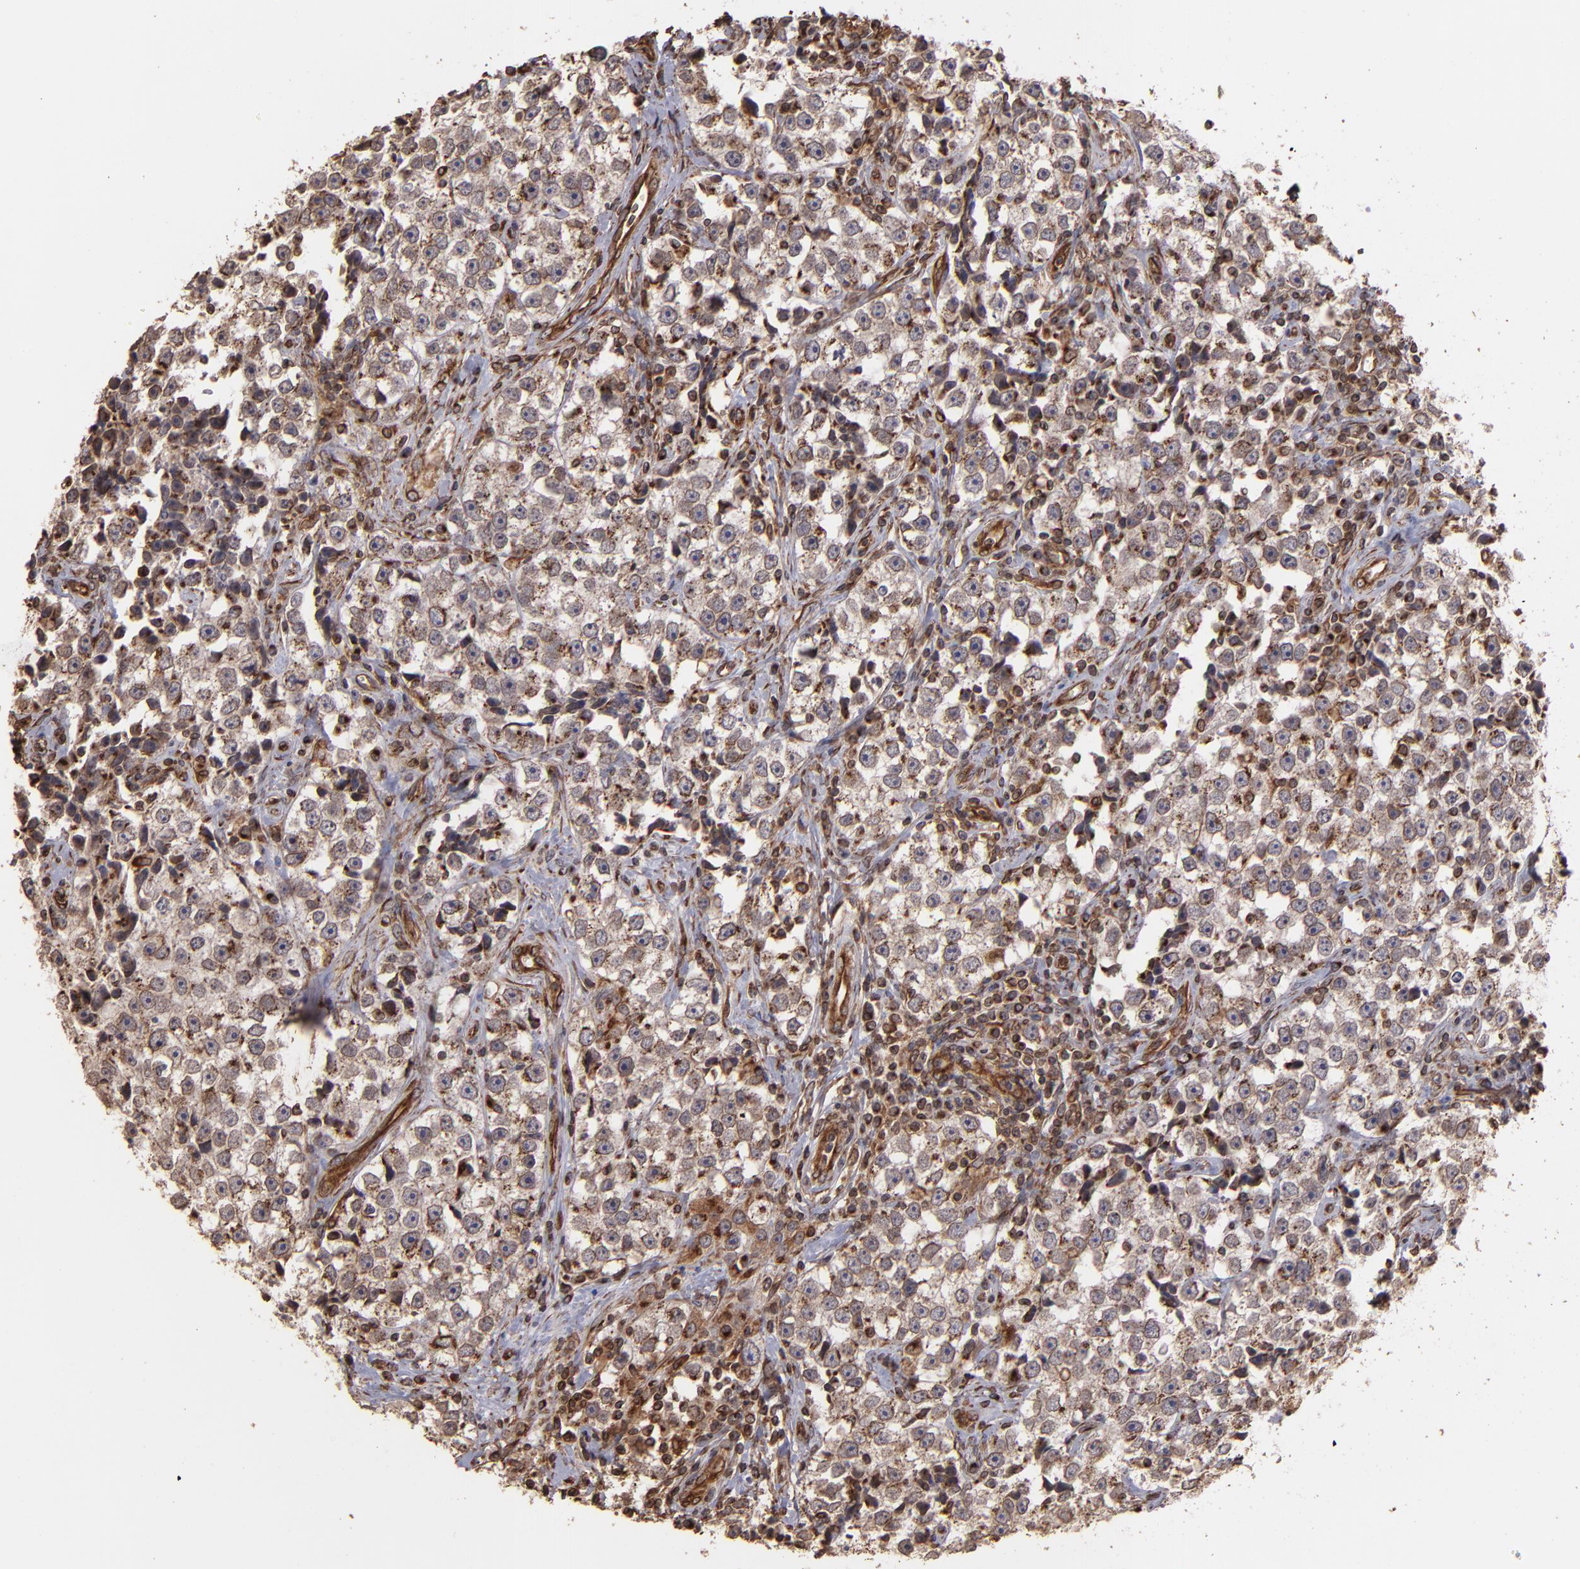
{"staining": {"intensity": "strong", "quantity": ">75%", "location": "cytoplasmic/membranous"}, "tissue": "testis cancer", "cell_type": "Tumor cells", "image_type": "cancer", "snomed": [{"axis": "morphology", "description": "Seminoma, NOS"}, {"axis": "topography", "description": "Testis"}], "caption": "IHC (DAB) staining of human seminoma (testis) shows strong cytoplasmic/membranous protein positivity in approximately >75% of tumor cells.", "gene": "TRIP11", "patient": {"sex": "male", "age": 32}}